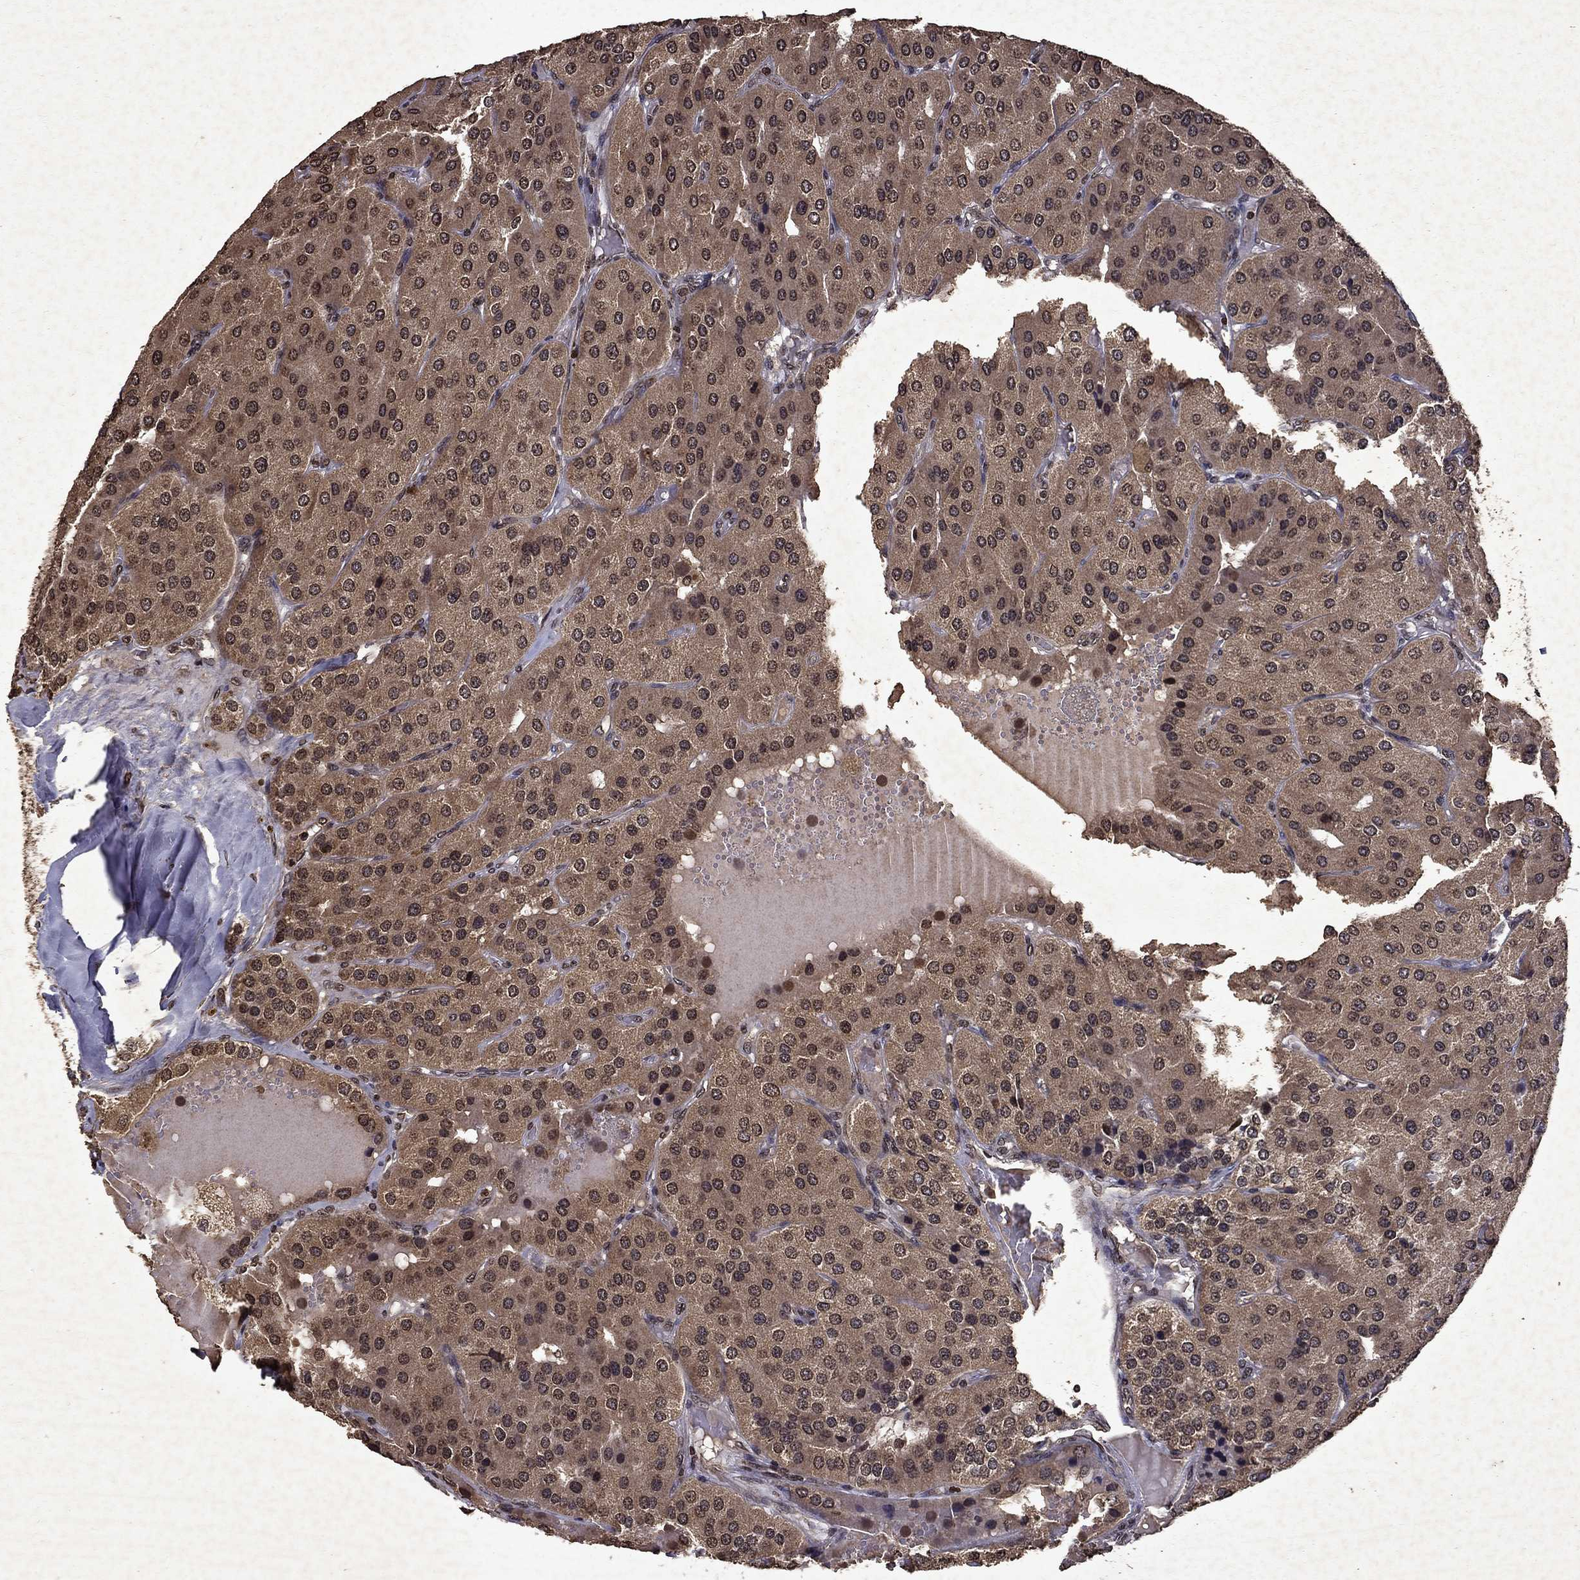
{"staining": {"intensity": "moderate", "quantity": ">75%", "location": "cytoplasmic/membranous"}, "tissue": "parathyroid gland", "cell_type": "Glandular cells", "image_type": "normal", "snomed": [{"axis": "morphology", "description": "Normal tissue, NOS"}, {"axis": "morphology", "description": "Adenoma, NOS"}, {"axis": "topography", "description": "Parathyroid gland"}], "caption": "Parathyroid gland was stained to show a protein in brown. There is medium levels of moderate cytoplasmic/membranous staining in approximately >75% of glandular cells.", "gene": "PIN4", "patient": {"sex": "female", "age": 86}}